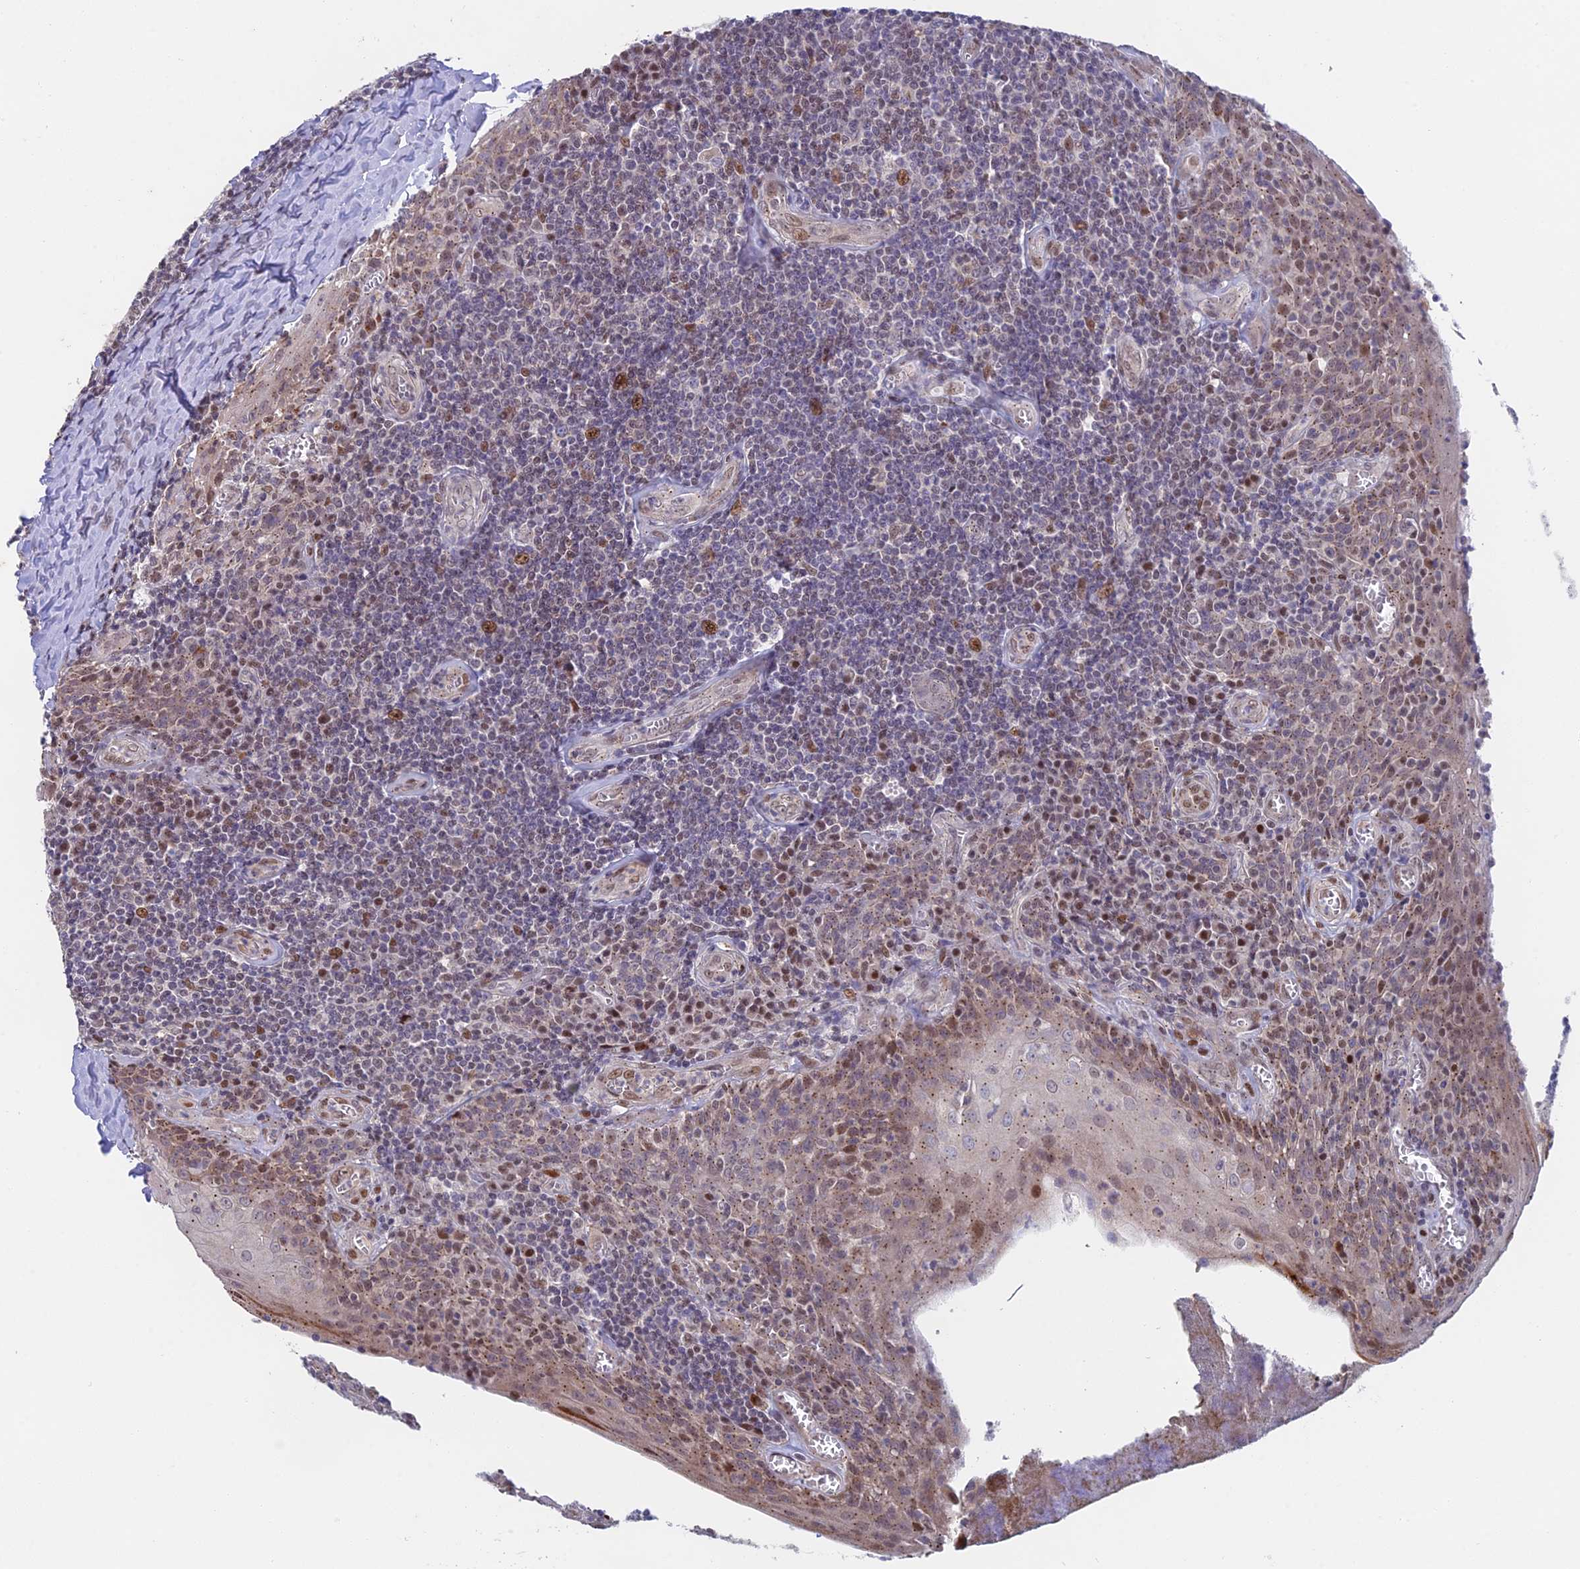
{"staining": {"intensity": "moderate", "quantity": "<25%", "location": "nuclear"}, "tissue": "tonsil", "cell_type": "Germinal center cells", "image_type": "normal", "snomed": [{"axis": "morphology", "description": "Normal tissue, NOS"}, {"axis": "topography", "description": "Tonsil"}], "caption": "Tonsil stained for a protein (brown) shows moderate nuclear positive staining in approximately <25% of germinal center cells.", "gene": "MRPL17", "patient": {"sex": "male", "age": 27}}